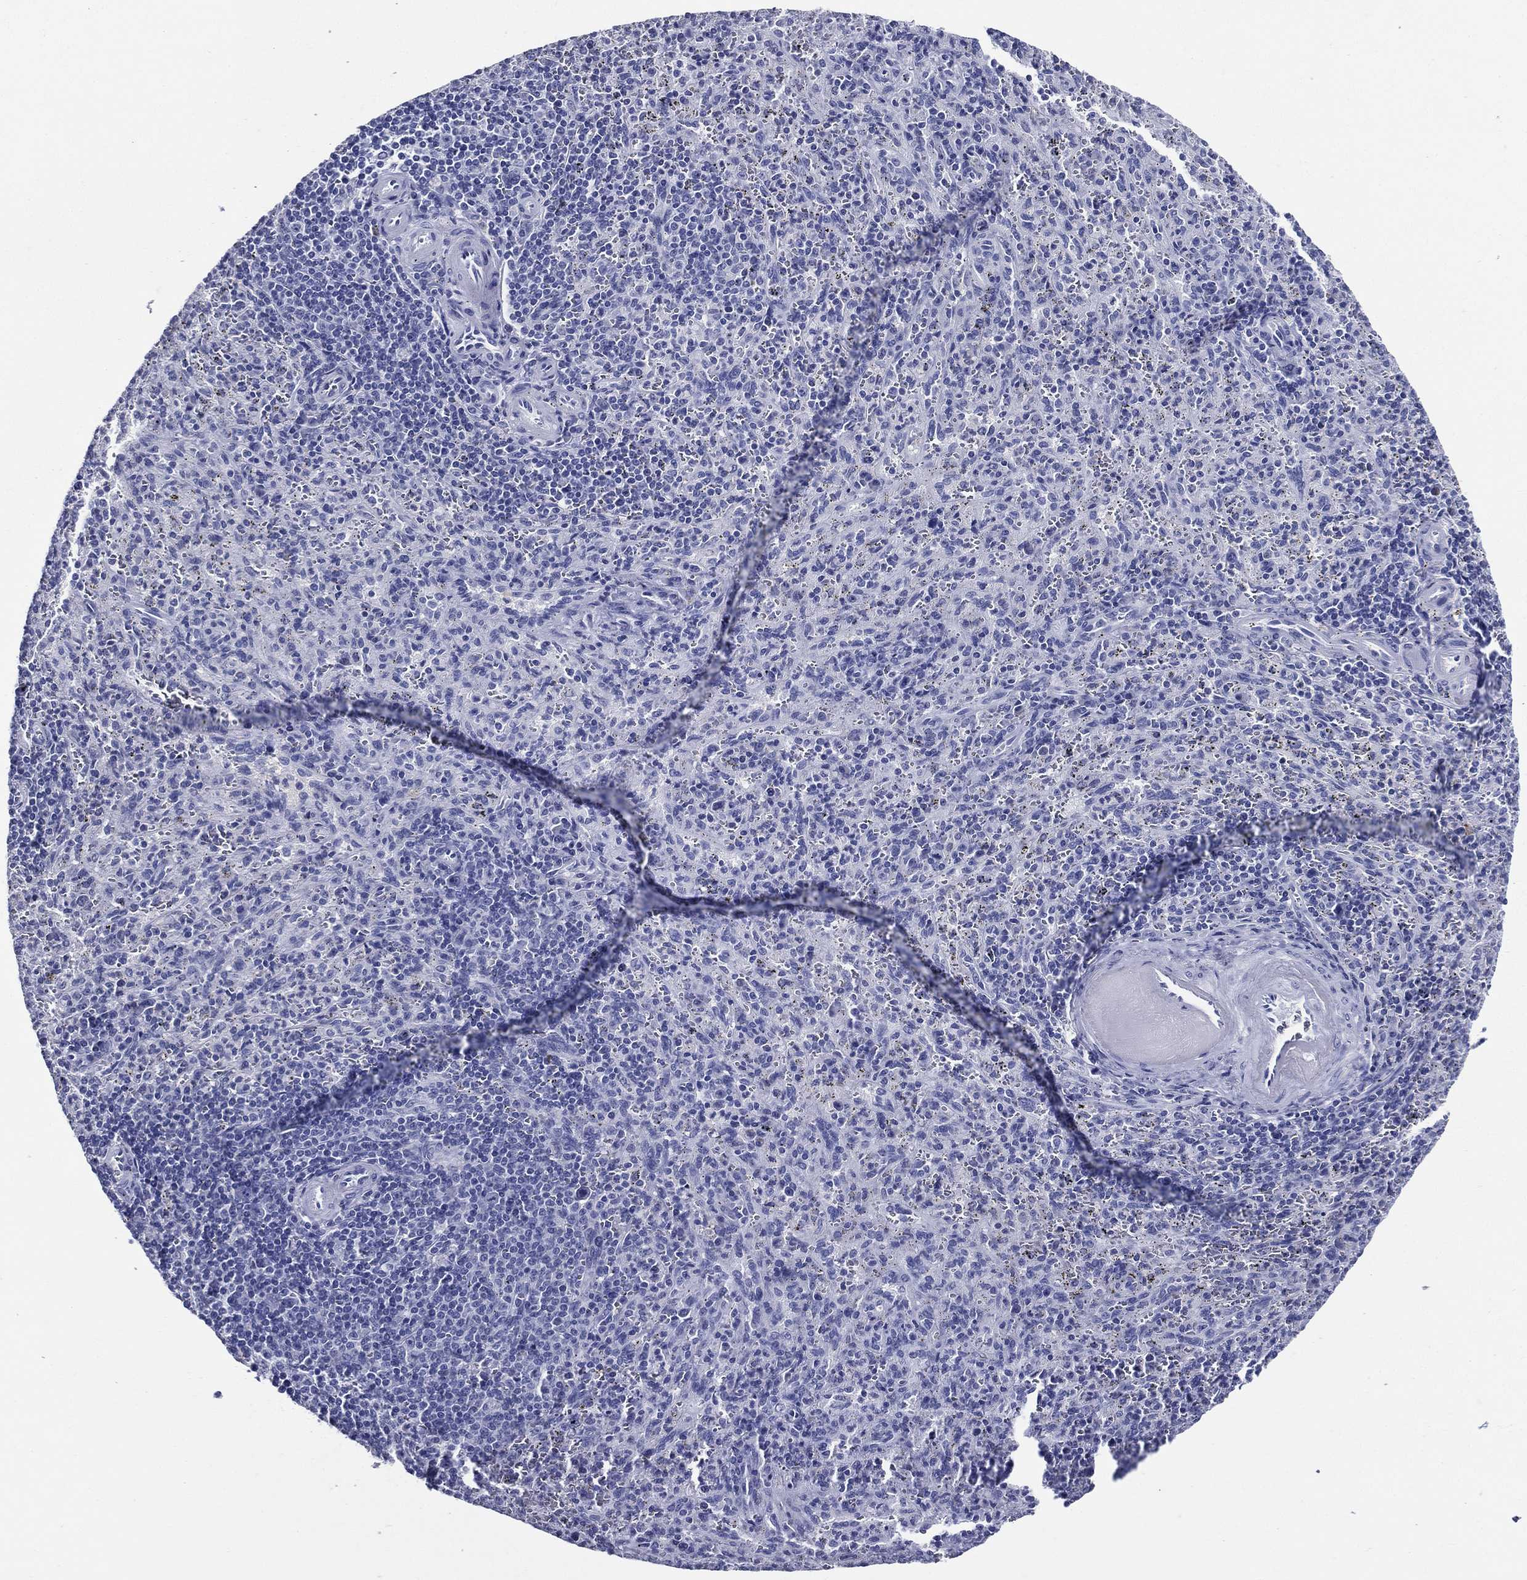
{"staining": {"intensity": "negative", "quantity": "none", "location": "none"}, "tissue": "spleen", "cell_type": "Cells in red pulp", "image_type": "normal", "snomed": [{"axis": "morphology", "description": "Normal tissue, NOS"}, {"axis": "topography", "description": "Spleen"}], "caption": "Immunohistochemical staining of benign human spleen shows no significant positivity in cells in red pulp.", "gene": "ACE2", "patient": {"sex": "male", "age": 57}}